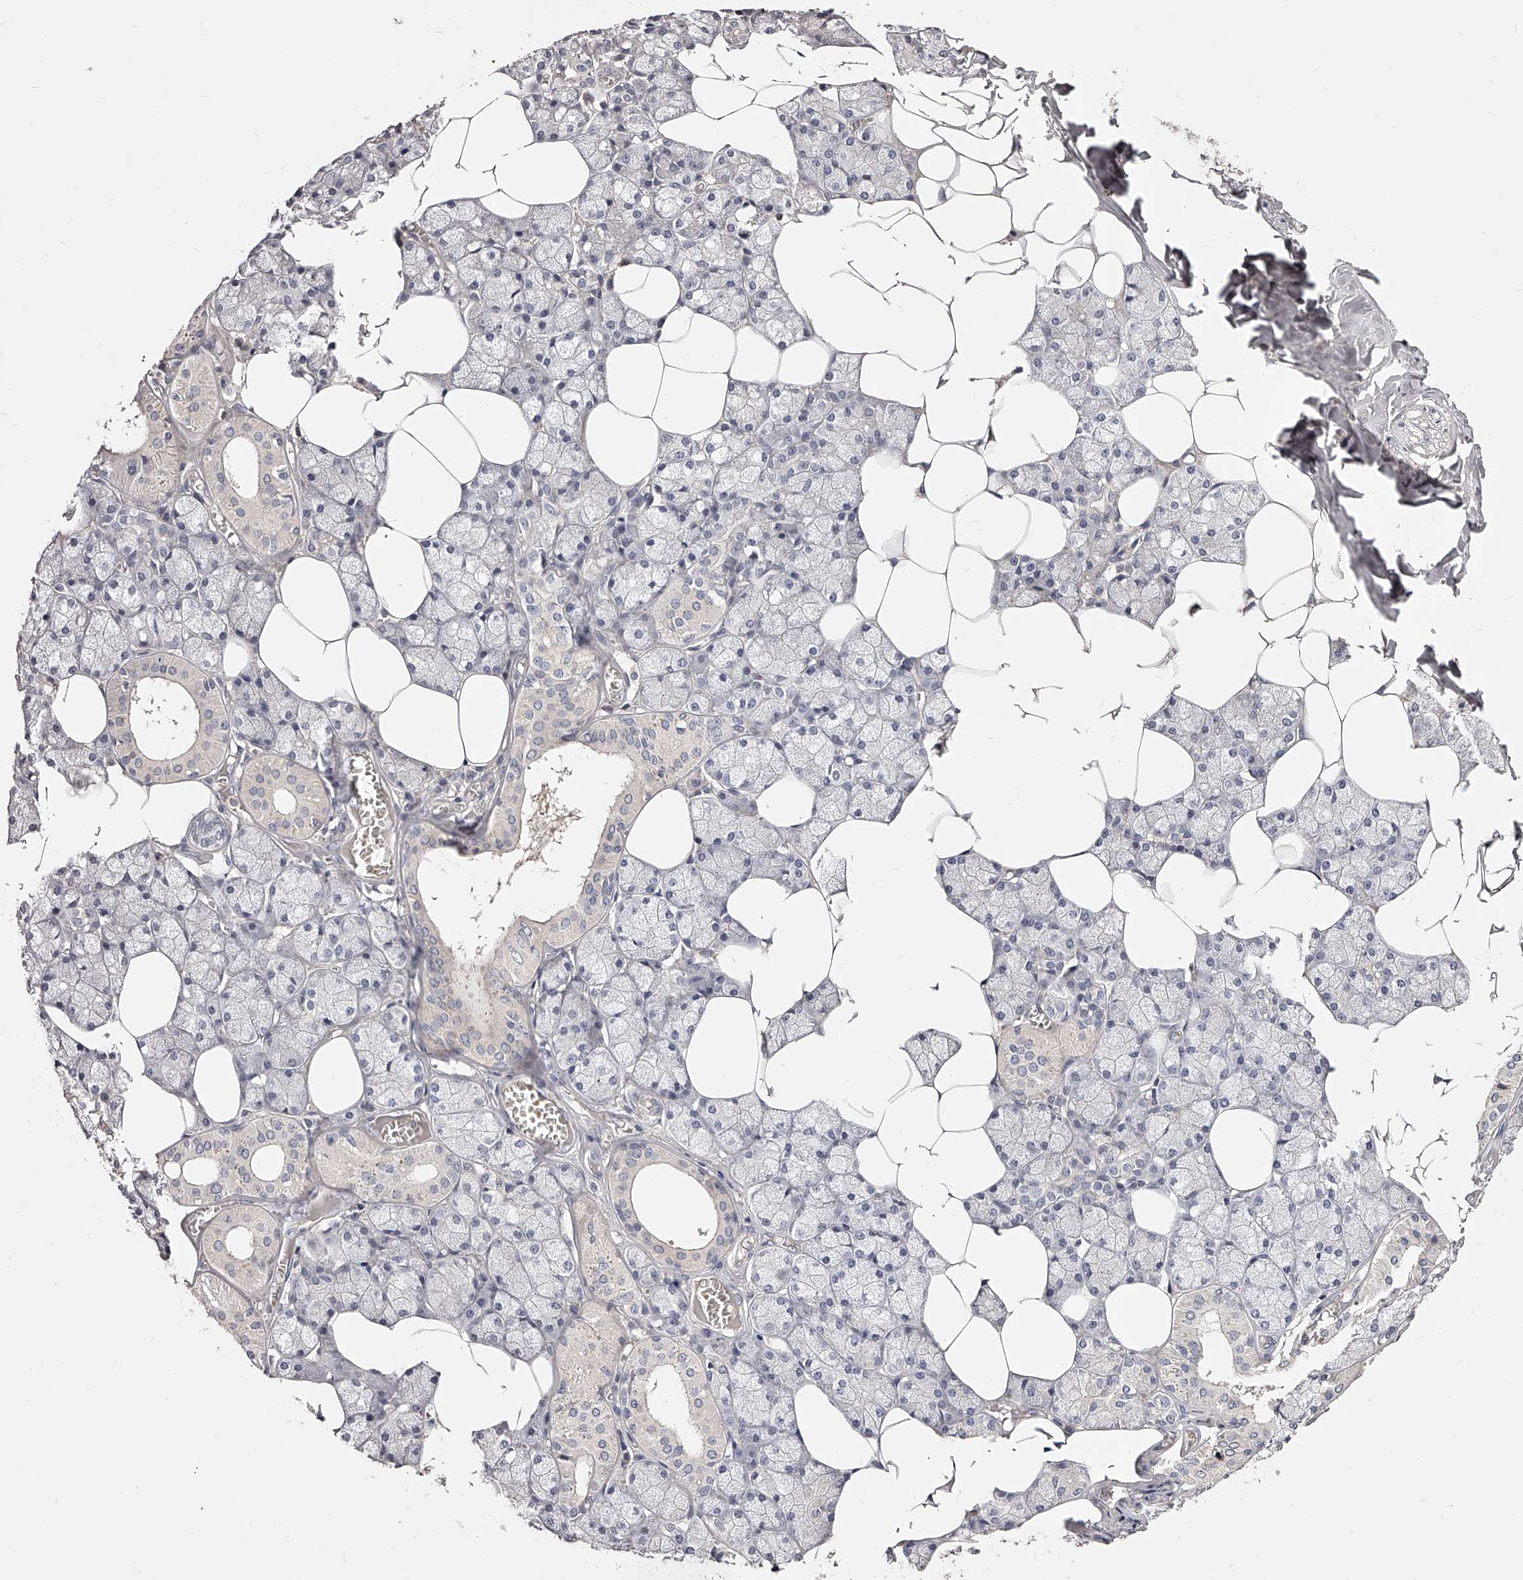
{"staining": {"intensity": "negative", "quantity": "none", "location": "none"}, "tissue": "salivary gland", "cell_type": "Glandular cells", "image_type": "normal", "snomed": [{"axis": "morphology", "description": "Normal tissue, NOS"}, {"axis": "topography", "description": "Salivary gland"}], "caption": "Immunohistochemical staining of unremarkable salivary gland reveals no significant staining in glandular cells. (DAB (3,3'-diaminobenzidine) immunohistochemistry visualized using brightfield microscopy, high magnification).", "gene": "PHACTR1", "patient": {"sex": "male", "age": 62}}